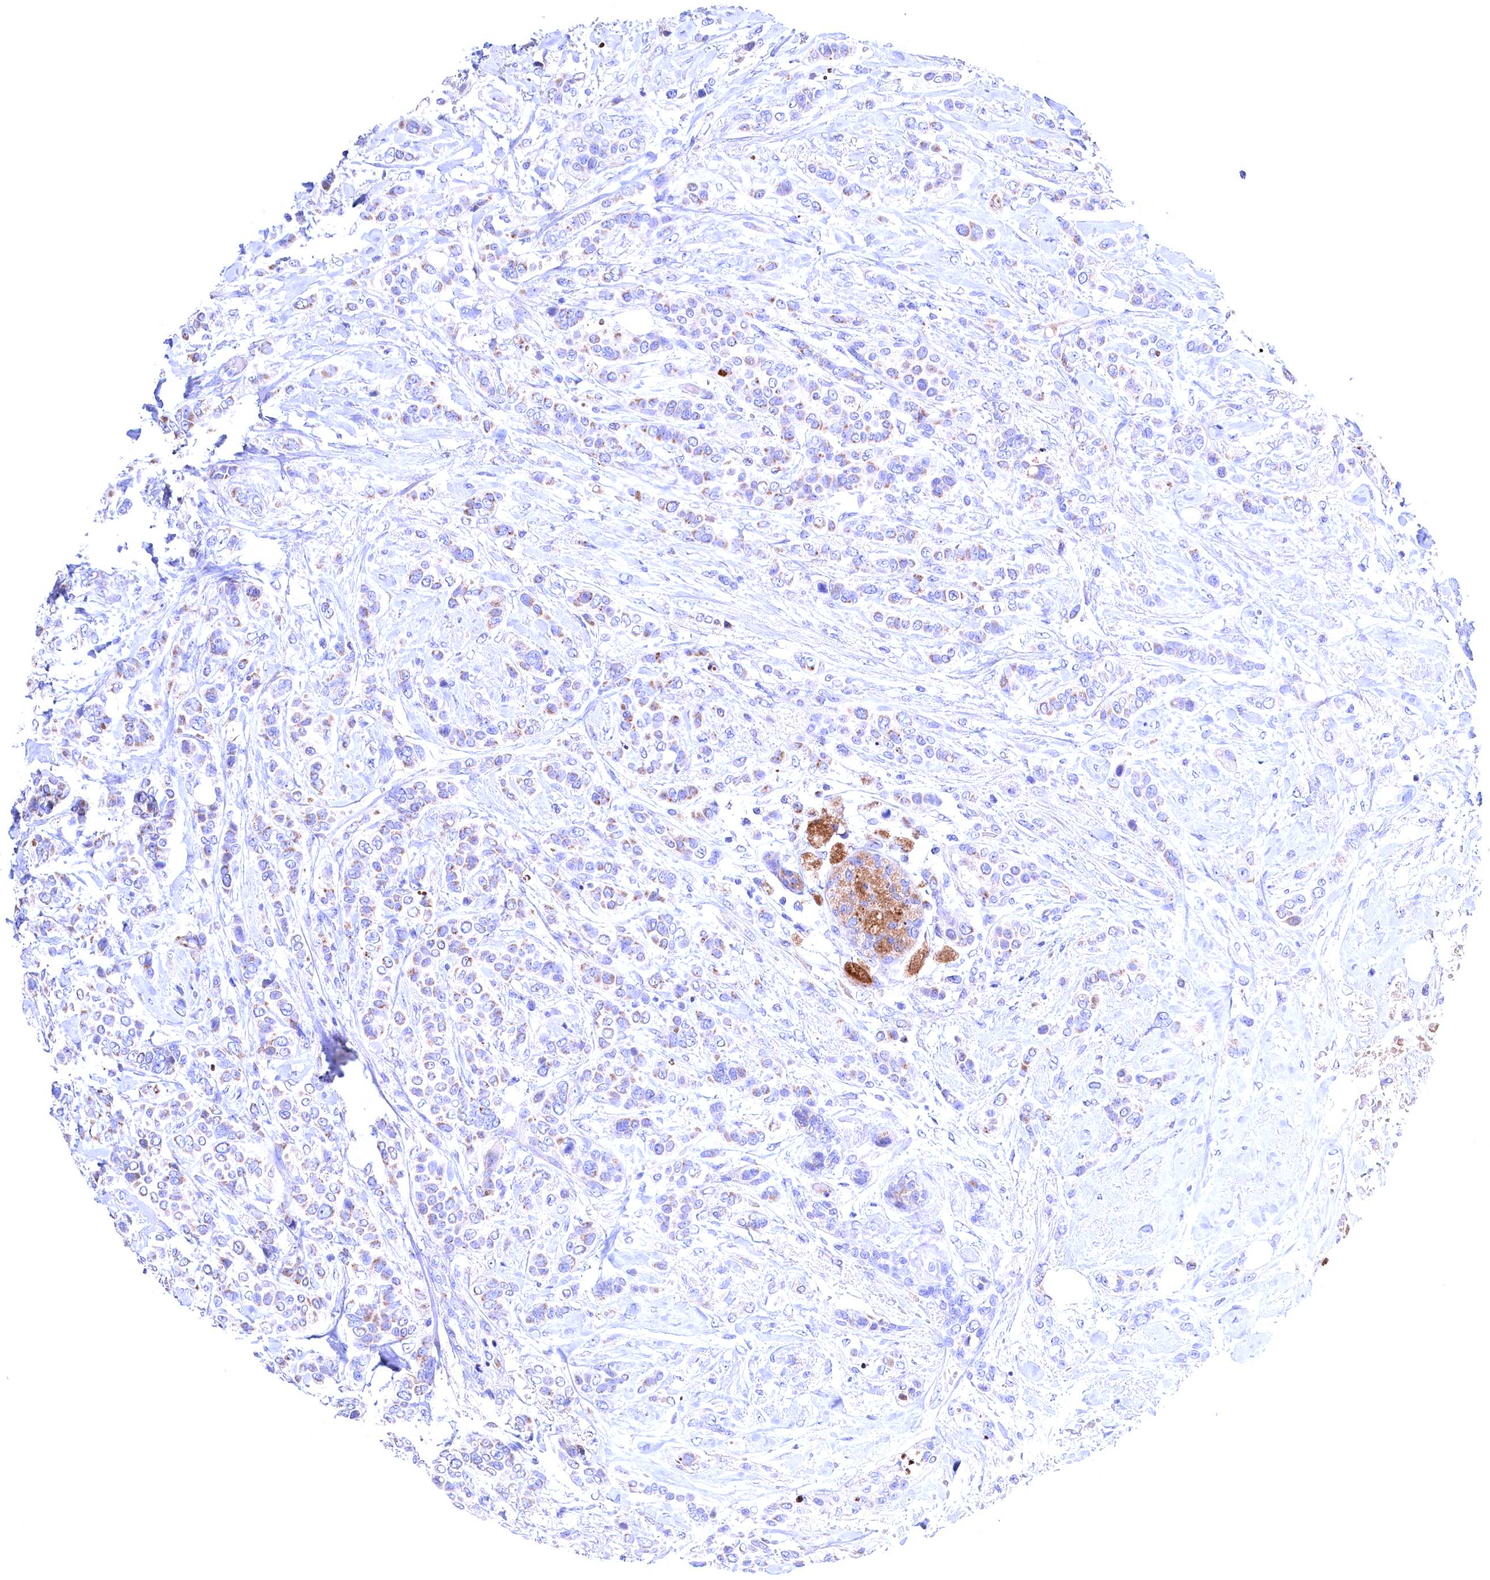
{"staining": {"intensity": "moderate", "quantity": "25%-75%", "location": "cytoplasmic/membranous"}, "tissue": "breast cancer", "cell_type": "Tumor cells", "image_type": "cancer", "snomed": [{"axis": "morphology", "description": "Lobular carcinoma"}, {"axis": "topography", "description": "Breast"}], "caption": "This is a photomicrograph of immunohistochemistry staining of breast lobular carcinoma, which shows moderate positivity in the cytoplasmic/membranous of tumor cells.", "gene": "GPR108", "patient": {"sex": "female", "age": 51}}